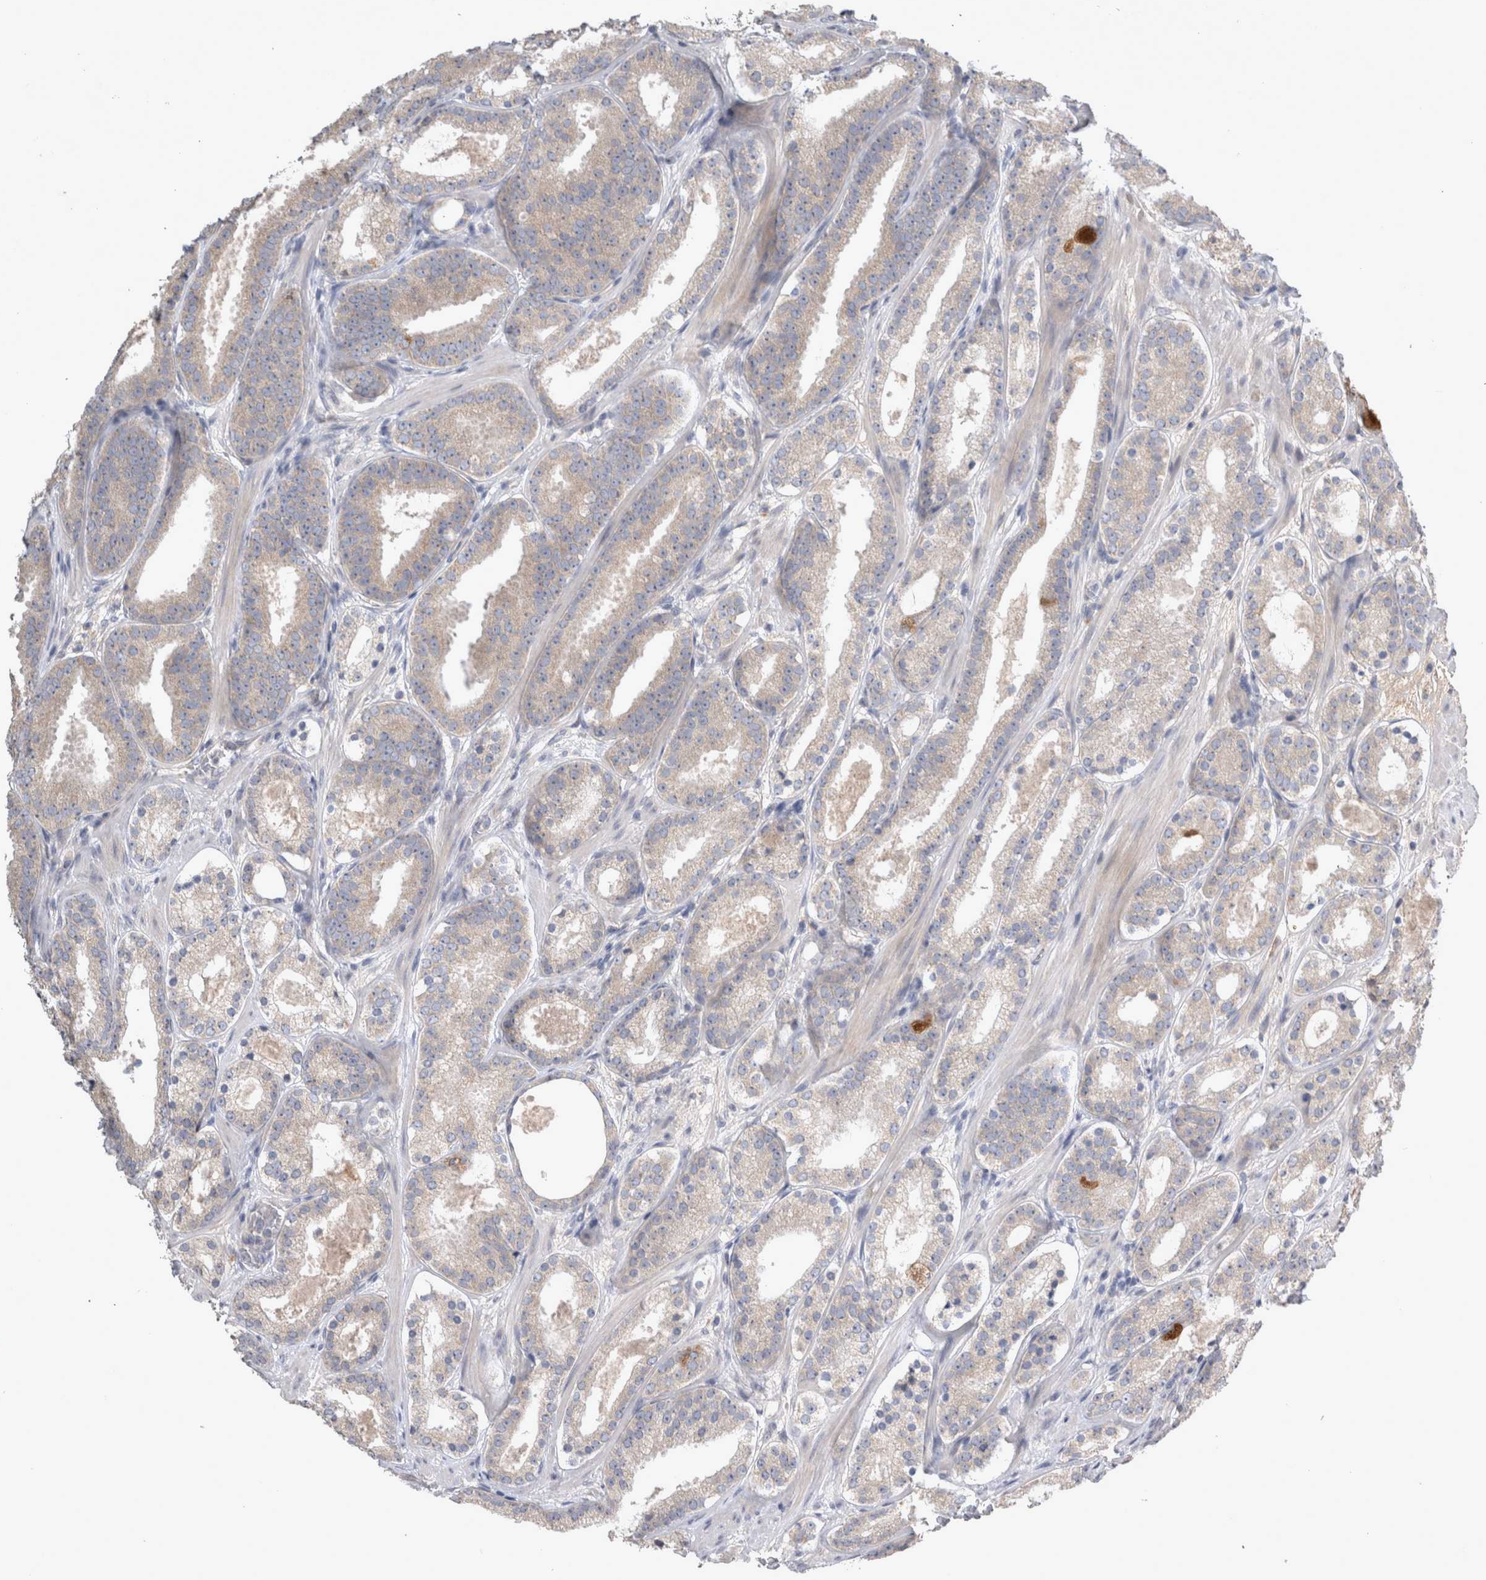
{"staining": {"intensity": "weak", "quantity": "25%-75%", "location": "cytoplasmic/membranous"}, "tissue": "prostate cancer", "cell_type": "Tumor cells", "image_type": "cancer", "snomed": [{"axis": "morphology", "description": "Adenocarcinoma, Low grade"}, {"axis": "topography", "description": "Prostate"}], "caption": "Human prostate low-grade adenocarcinoma stained with a protein marker displays weak staining in tumor cells.", "gene": "SLC22A11", "patient": {"sex": "male", "age": 69}}